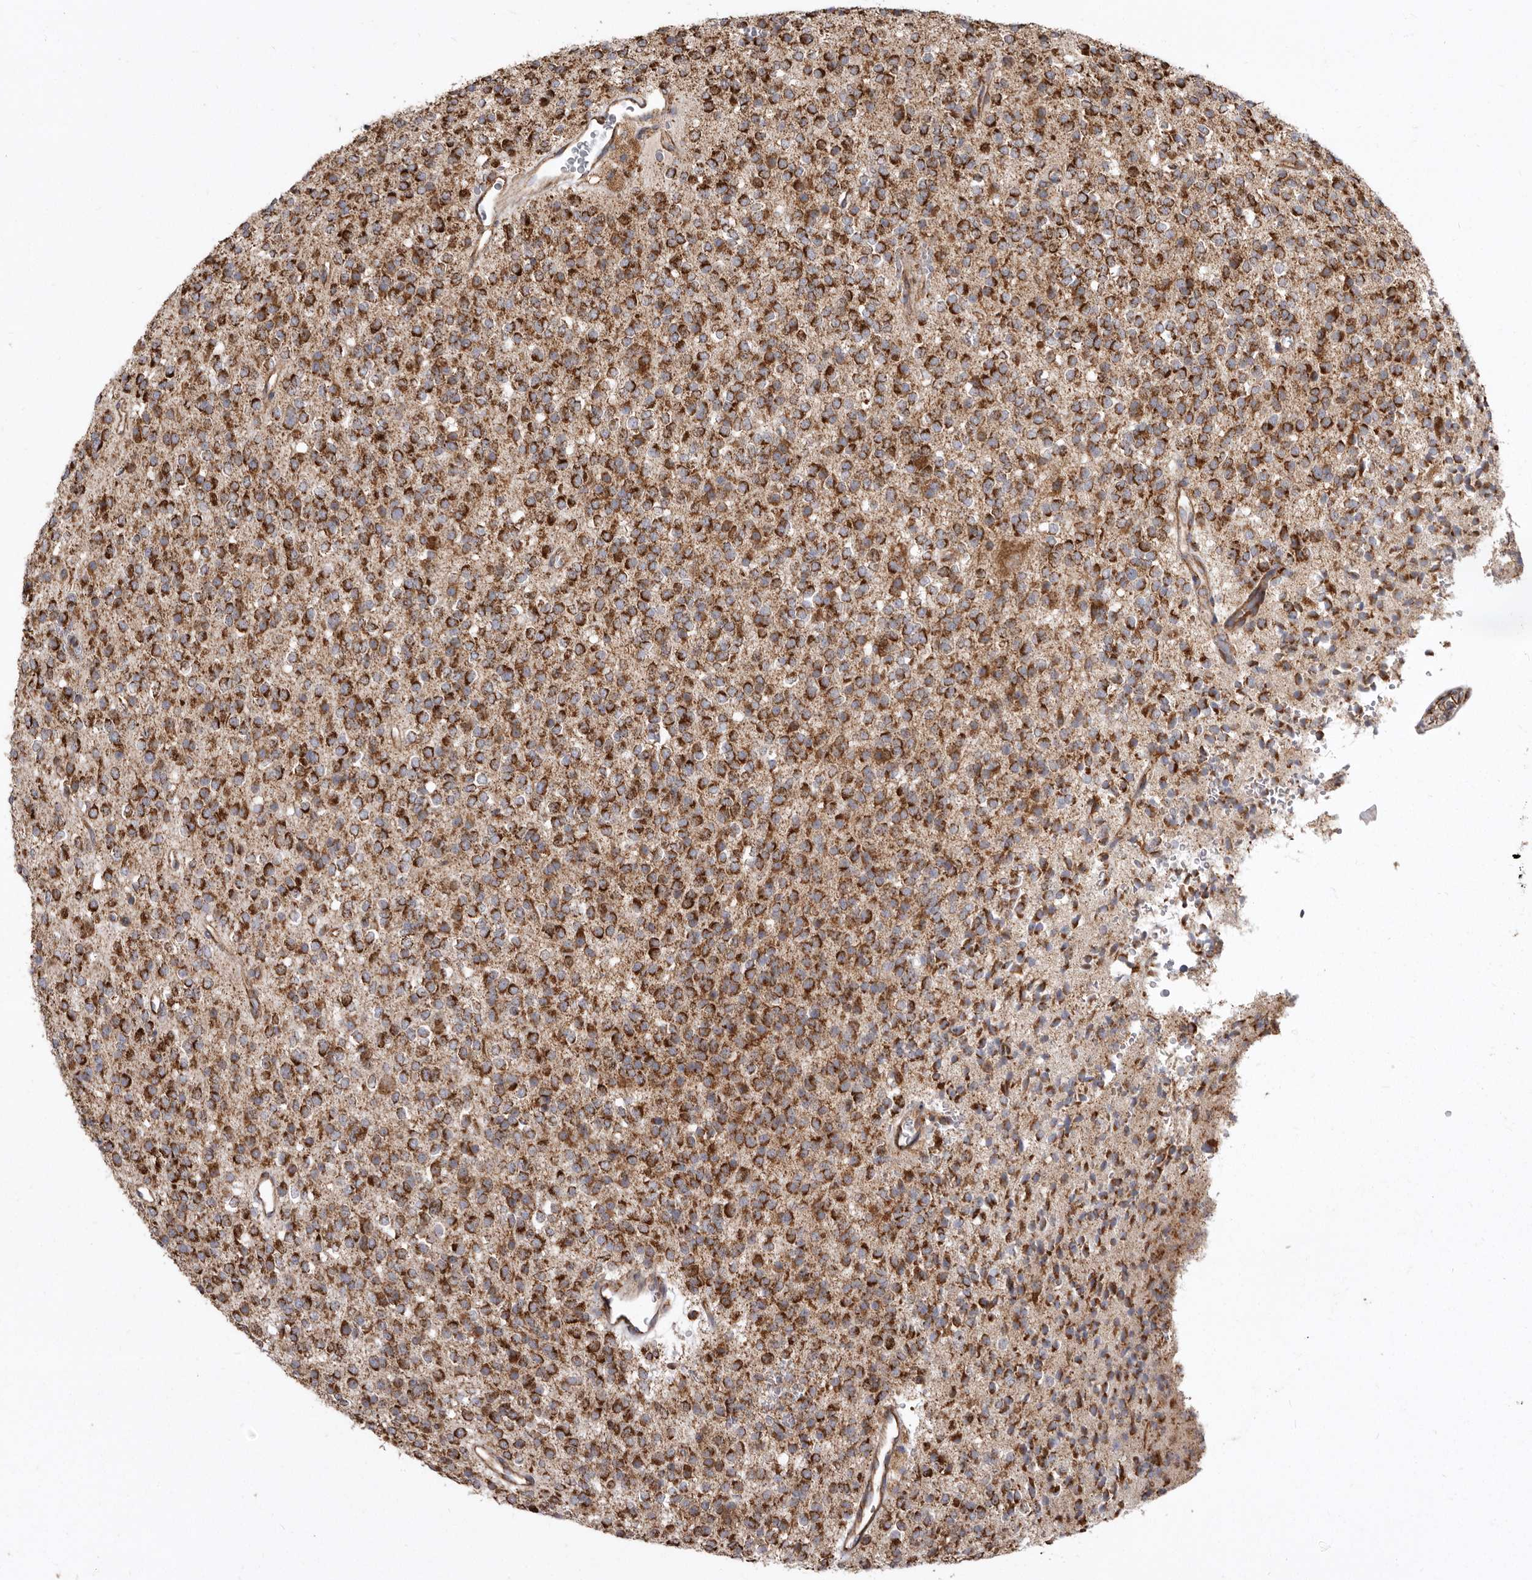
{"staining": {"intensity": "strong", "quantity": ">75%", "location": "cytoplasmic/membranous"}, "tissue": "glioma", "cell_type": "Tumor cells", "image_type": "cancer", "snomed": [{"axis": "morphology", "description": "Glioma, malignant, High grade"}, {"axis": "topography", "description": "Brain"}], "caption": "High-magnification brightfield microscopy of malignant glioma (high-grade) stained with DAB (3,3'-diaminobenzidine) (brown) and counterstained with hematoxylin (blue). tumor cells exhibit strong cytoplasmic/membranous staining is identified in approximately>75% of cells.", "gene": "CDK5RAP3", "patient": {"sex": "male", "age": 34}}